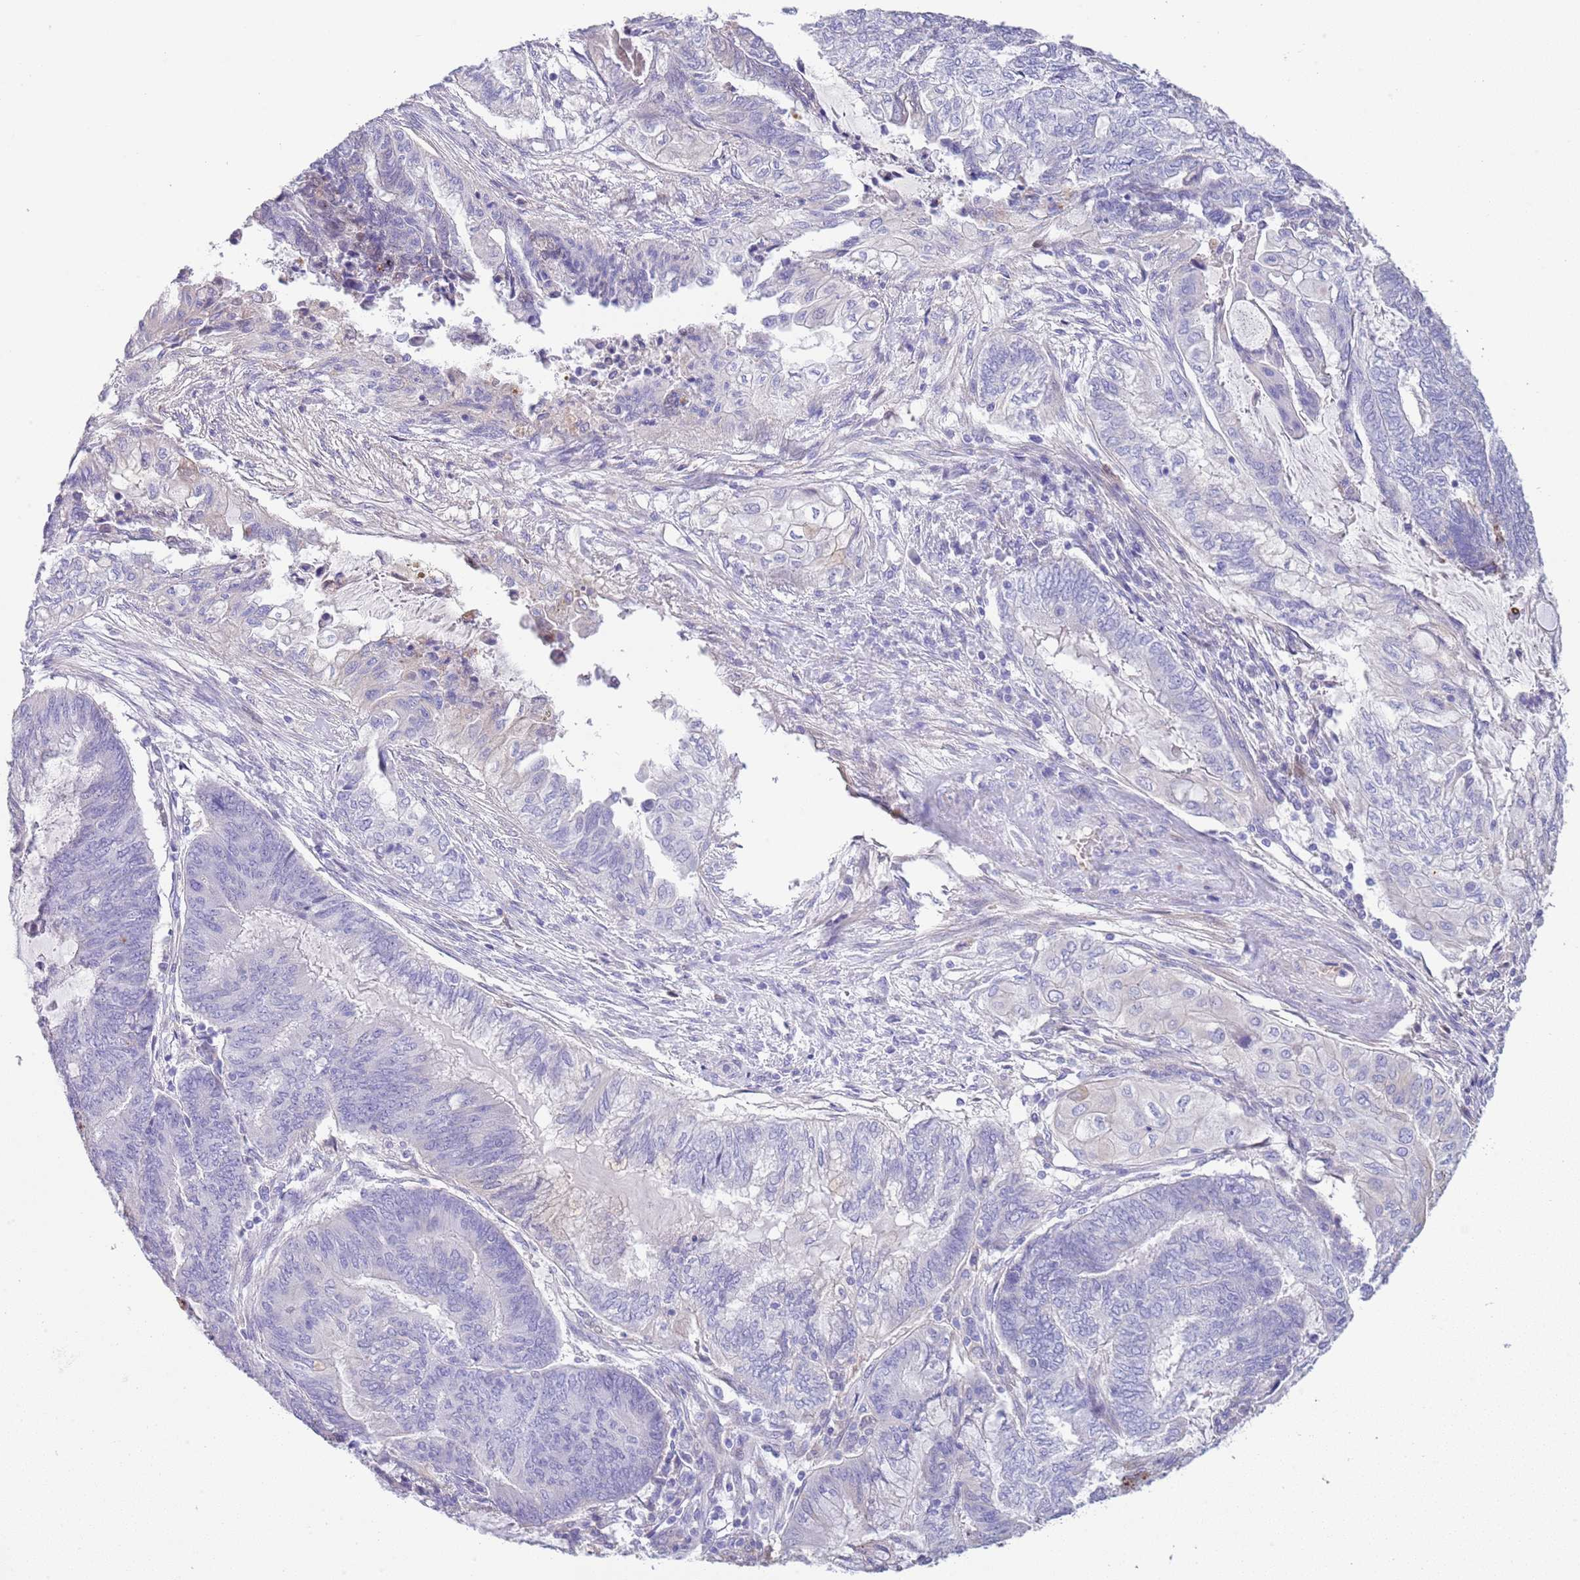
{"staining": {"intensity": "negative", "quantity": "none", "location": "none"}, "tissue": "endometrial cancer", "cell_type": "Tumor cells", "image_type": "cancer", "snomed": [{"axis": "morphology", "description": "Adenocarcinoma, NOS"}, {"axis": "topography", "description": "Uterus"}, {"axis": "topography", "description": "Endometrium"}], "caption": "Immunohistochemistry (IHC) histopathology image of adenocarcinoma (endometrial) stained for a protein (brown), which exhibits no positivity in tumor cells.", "gene": "ABHD17C", "patient": {"sex": "female", "age": 70}}